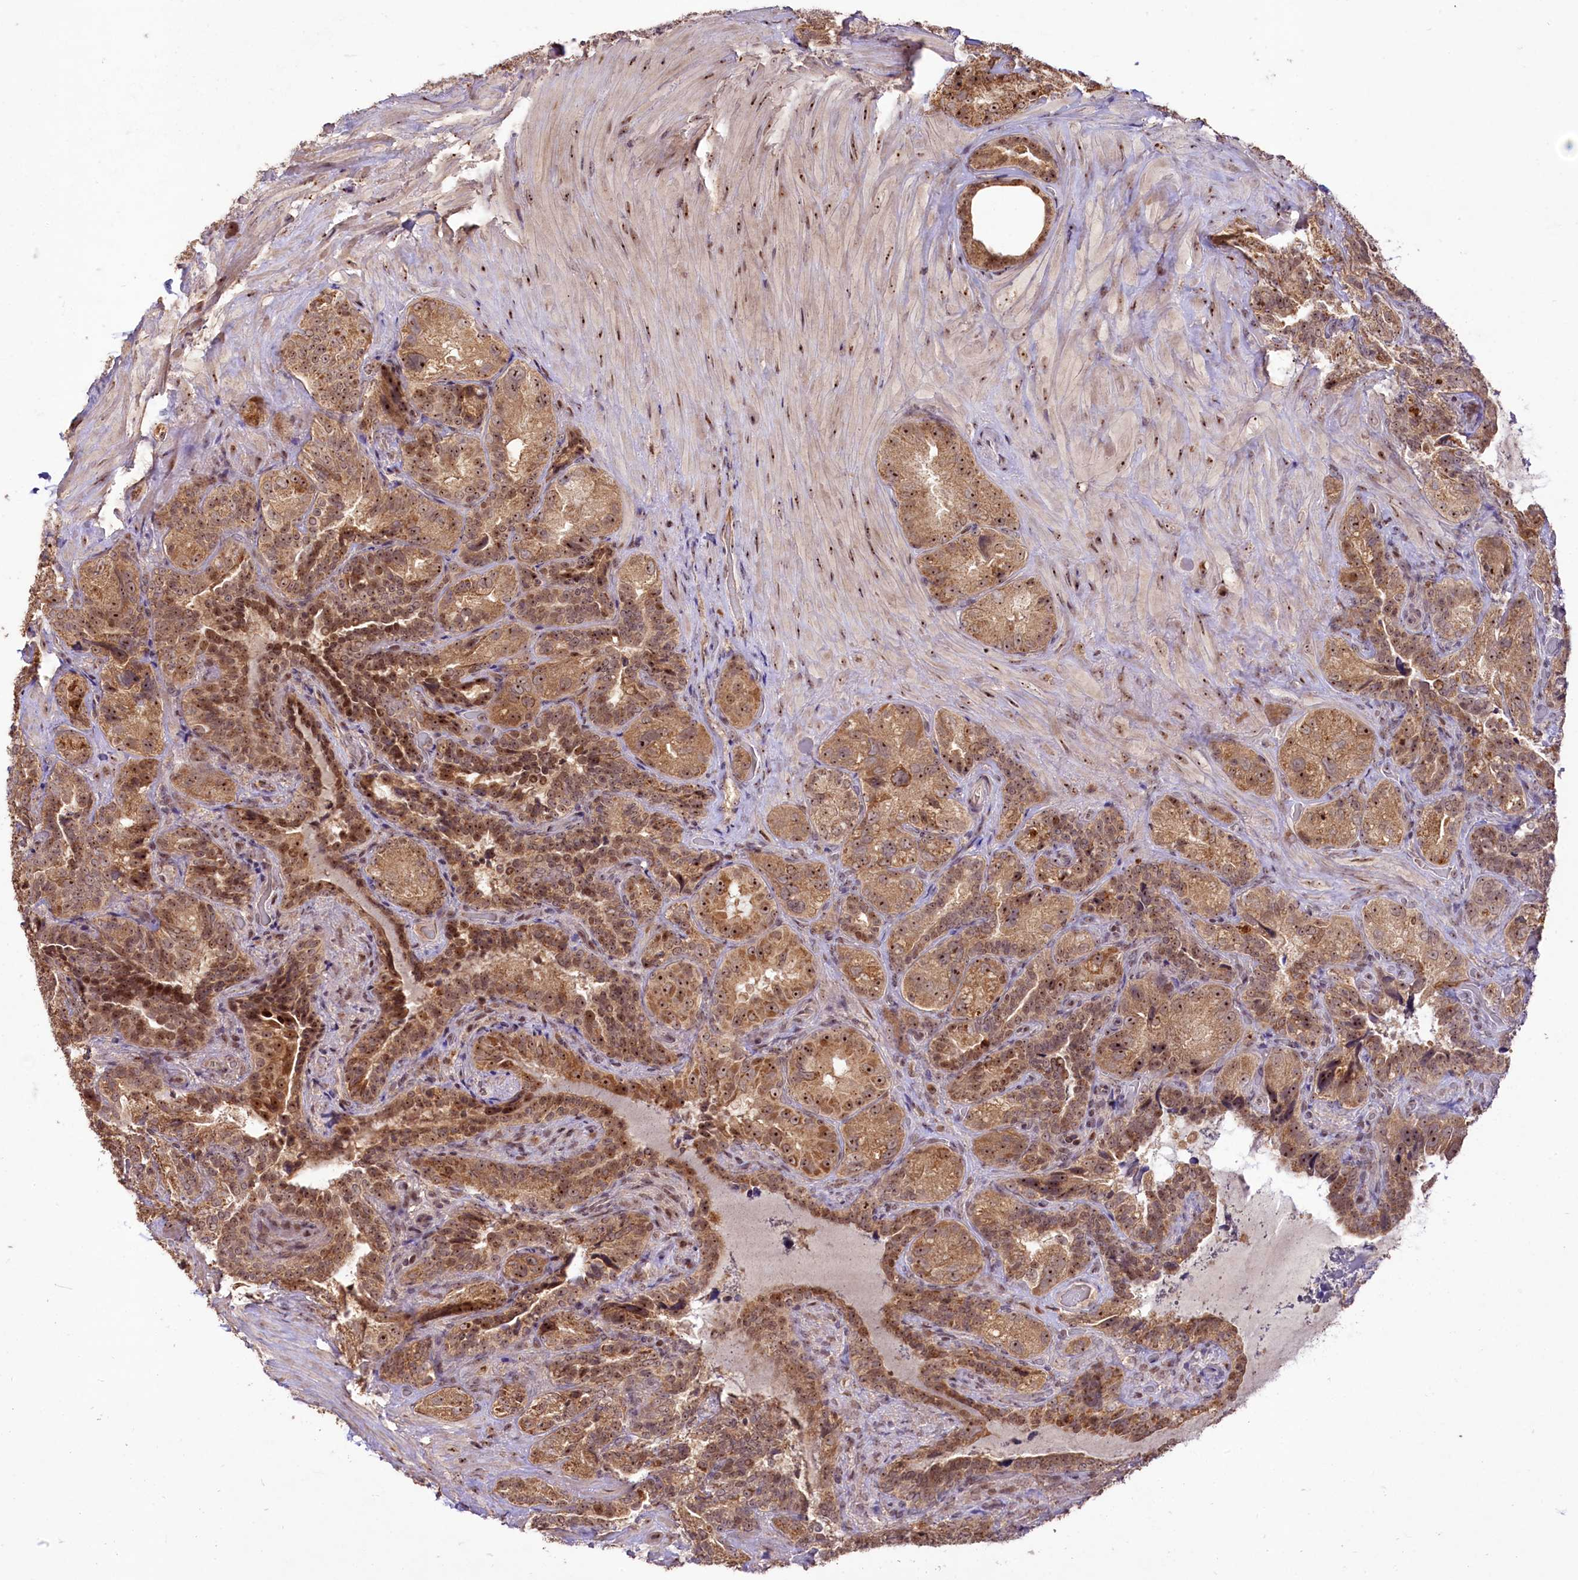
{"staining": {"intensity": "moderate", "quantity": ">75%", "location": "cytoplasmic/membranous,nuclear"}, "tissue": "seminal vesicle", "cell_type": "Glandular cells", "image_type": "normal", "snomed": [{"axis": "morphology", "description": "Normal tissue, NOS"}, {"axis": "topography", "description": "Seminal veicle"}, {"axis": "topography", "description": "Peripheral nerve tissue"}], "caption": "A histopathology image of seminal vesicle stained for a protein displays moderate cytoplasmic/membranous,nuclear brown staining in glandular cells.", "gene": "RRP8", "patient": {"sex": "male", "age": 67}}